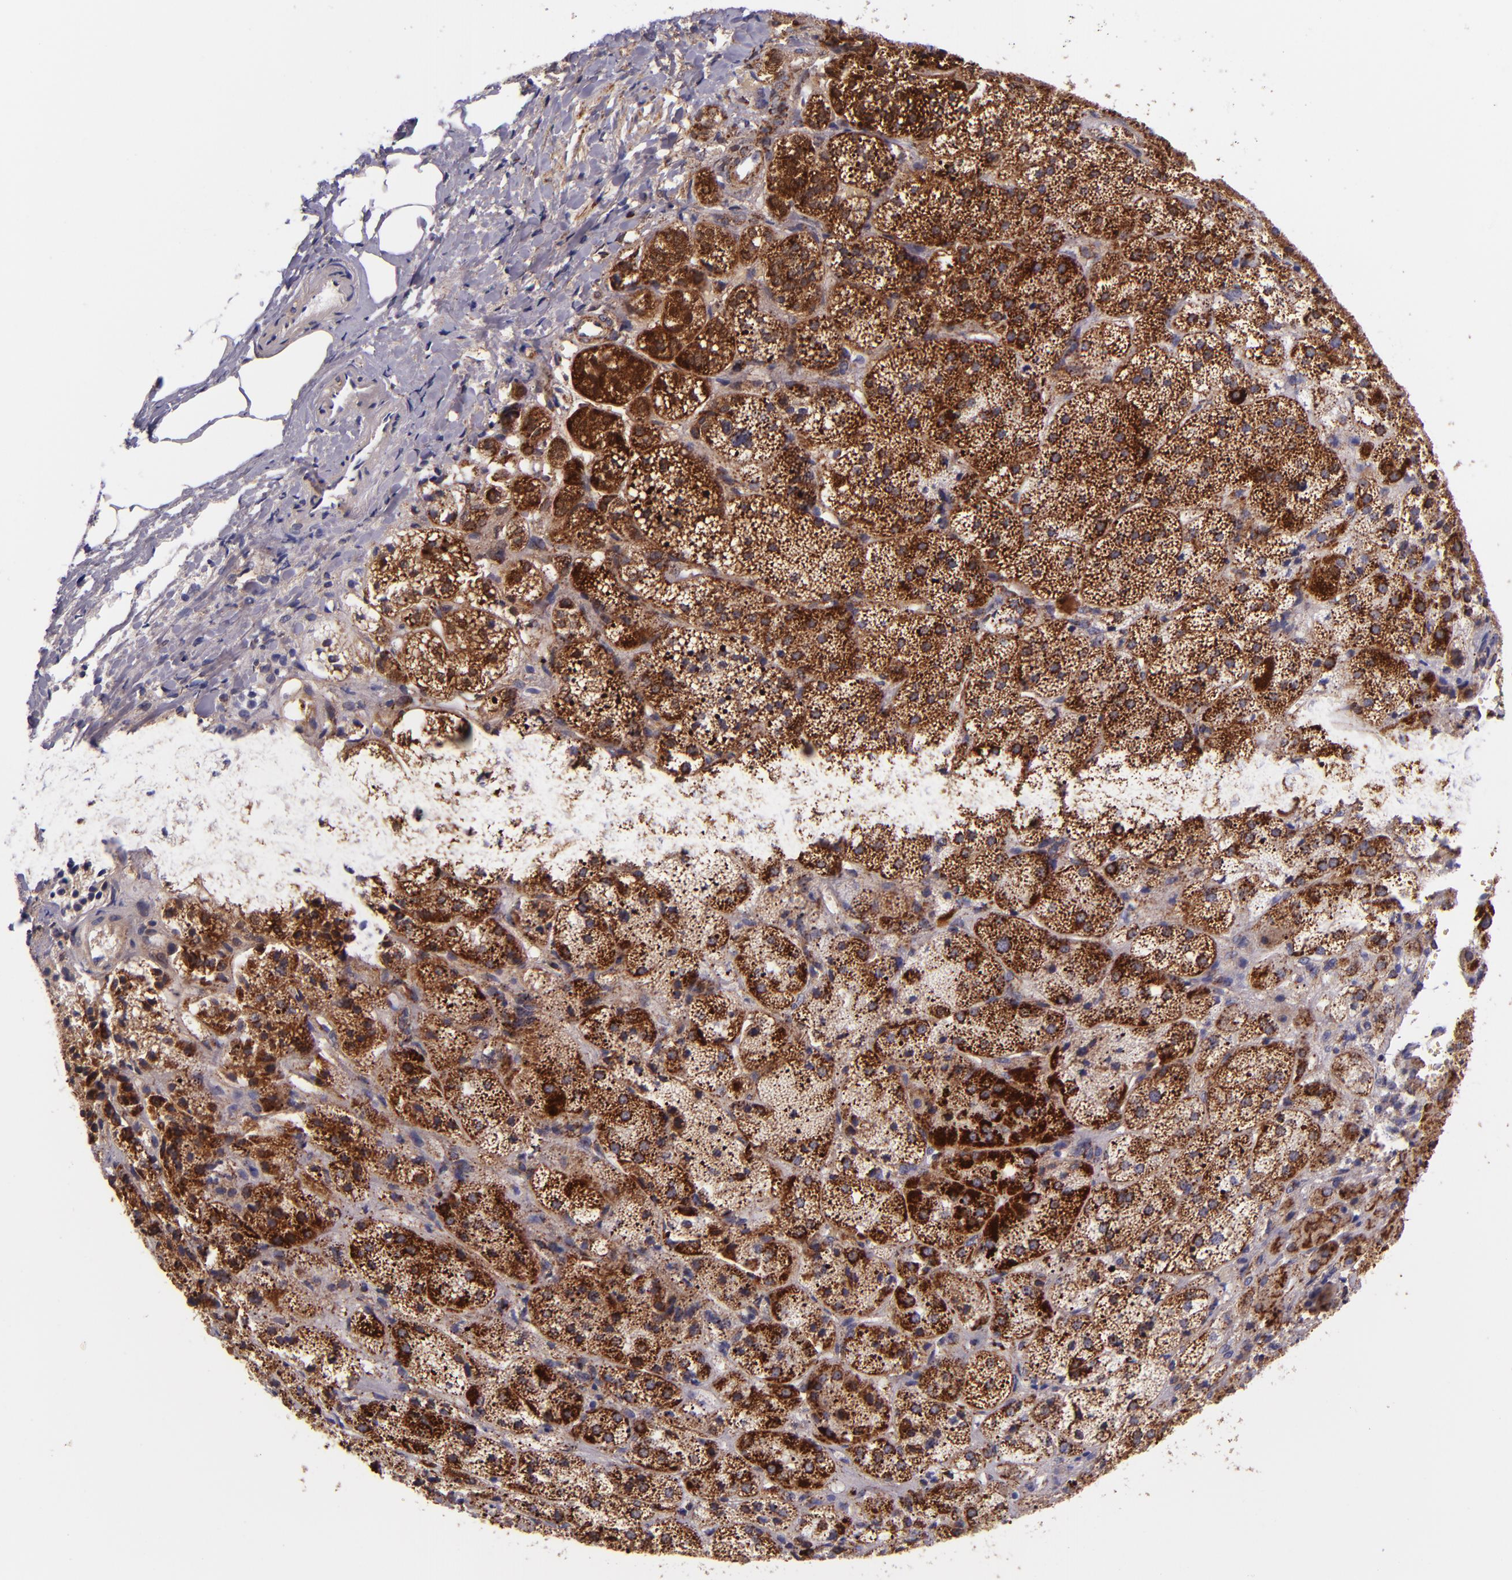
{"staining": {"intensity": "strong", "quantity": ">75%", "location": "cytoplasmic/membranous"}, "tissue": "adrenal gland", "cell_type": "Glandular cells", "image_type": "normal", "snomed": [{"axis": "morphology", "description": "Normal tissue, NOS"}, {"axis": "topography", "description": "Adrenal gland"}], "caption": "A brown stain shows strong cytoplasmic/membranous staining of a protein in glandular cells of benign human adrenal gland.", "gene": "IDH3G", "patient": {"sex": "female", "age": 71}}